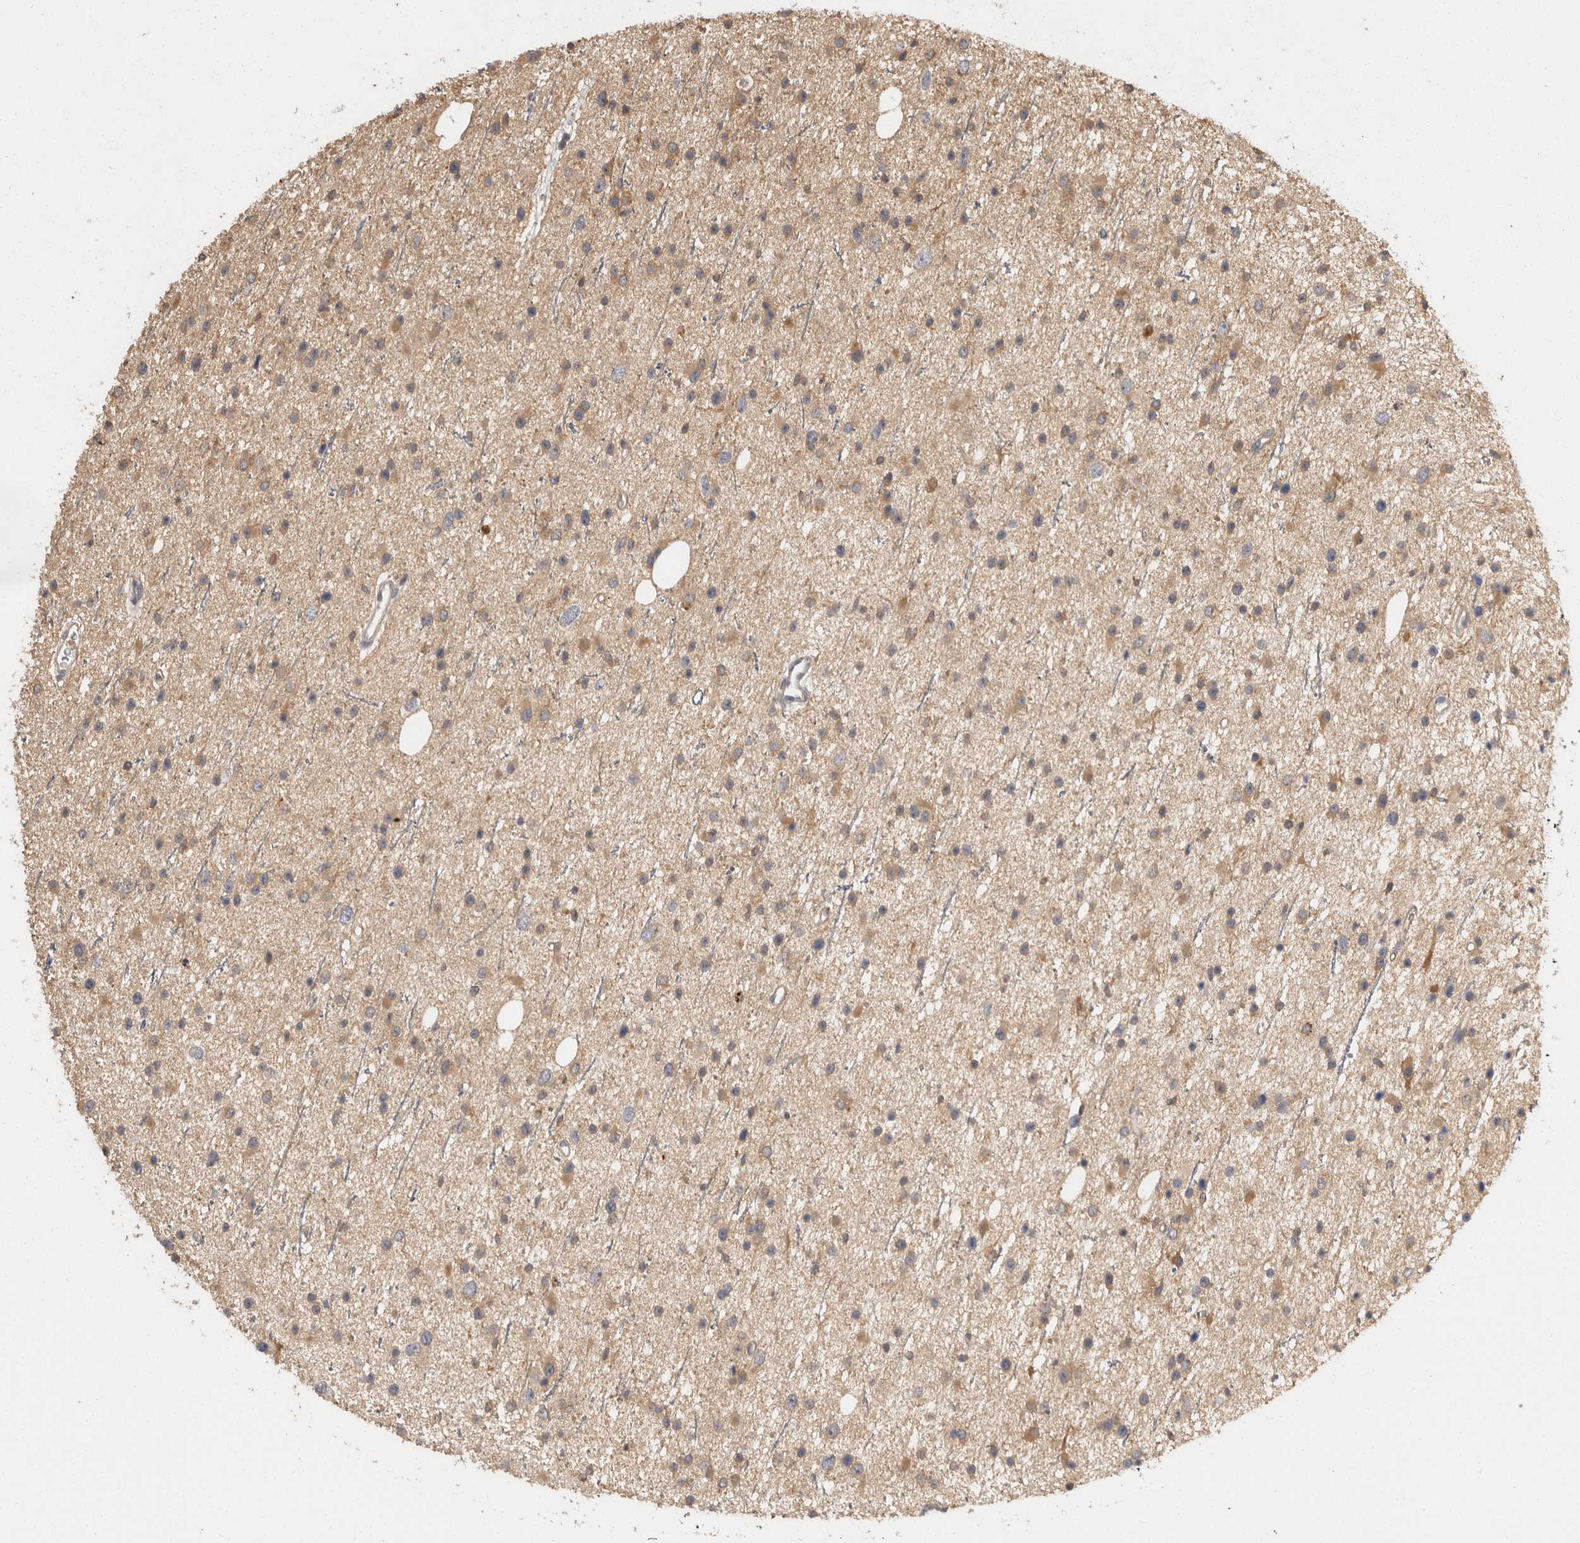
{"staining": {"intensity": "moderate", "quantity": ">75%", "location": "cytoplasmic/membranous"}, "tissue": "glioma", "cell_type": "Tumor cells", "image_type": "cancer", "snomed": [{"axis": "morphology", "description": "Glioma, malignant, Low grade"}, {"axis": "topography", "description": "Cerebral cortex"}], "caption": "Brown immunohistochemical staining in malignant glioma (low-grade) shows moderate cytoplasmic/membranous positivity in approximately >75% of tumor cells.", "gene": "SWT1", "patient": {"sex": "female", "age": 39}}